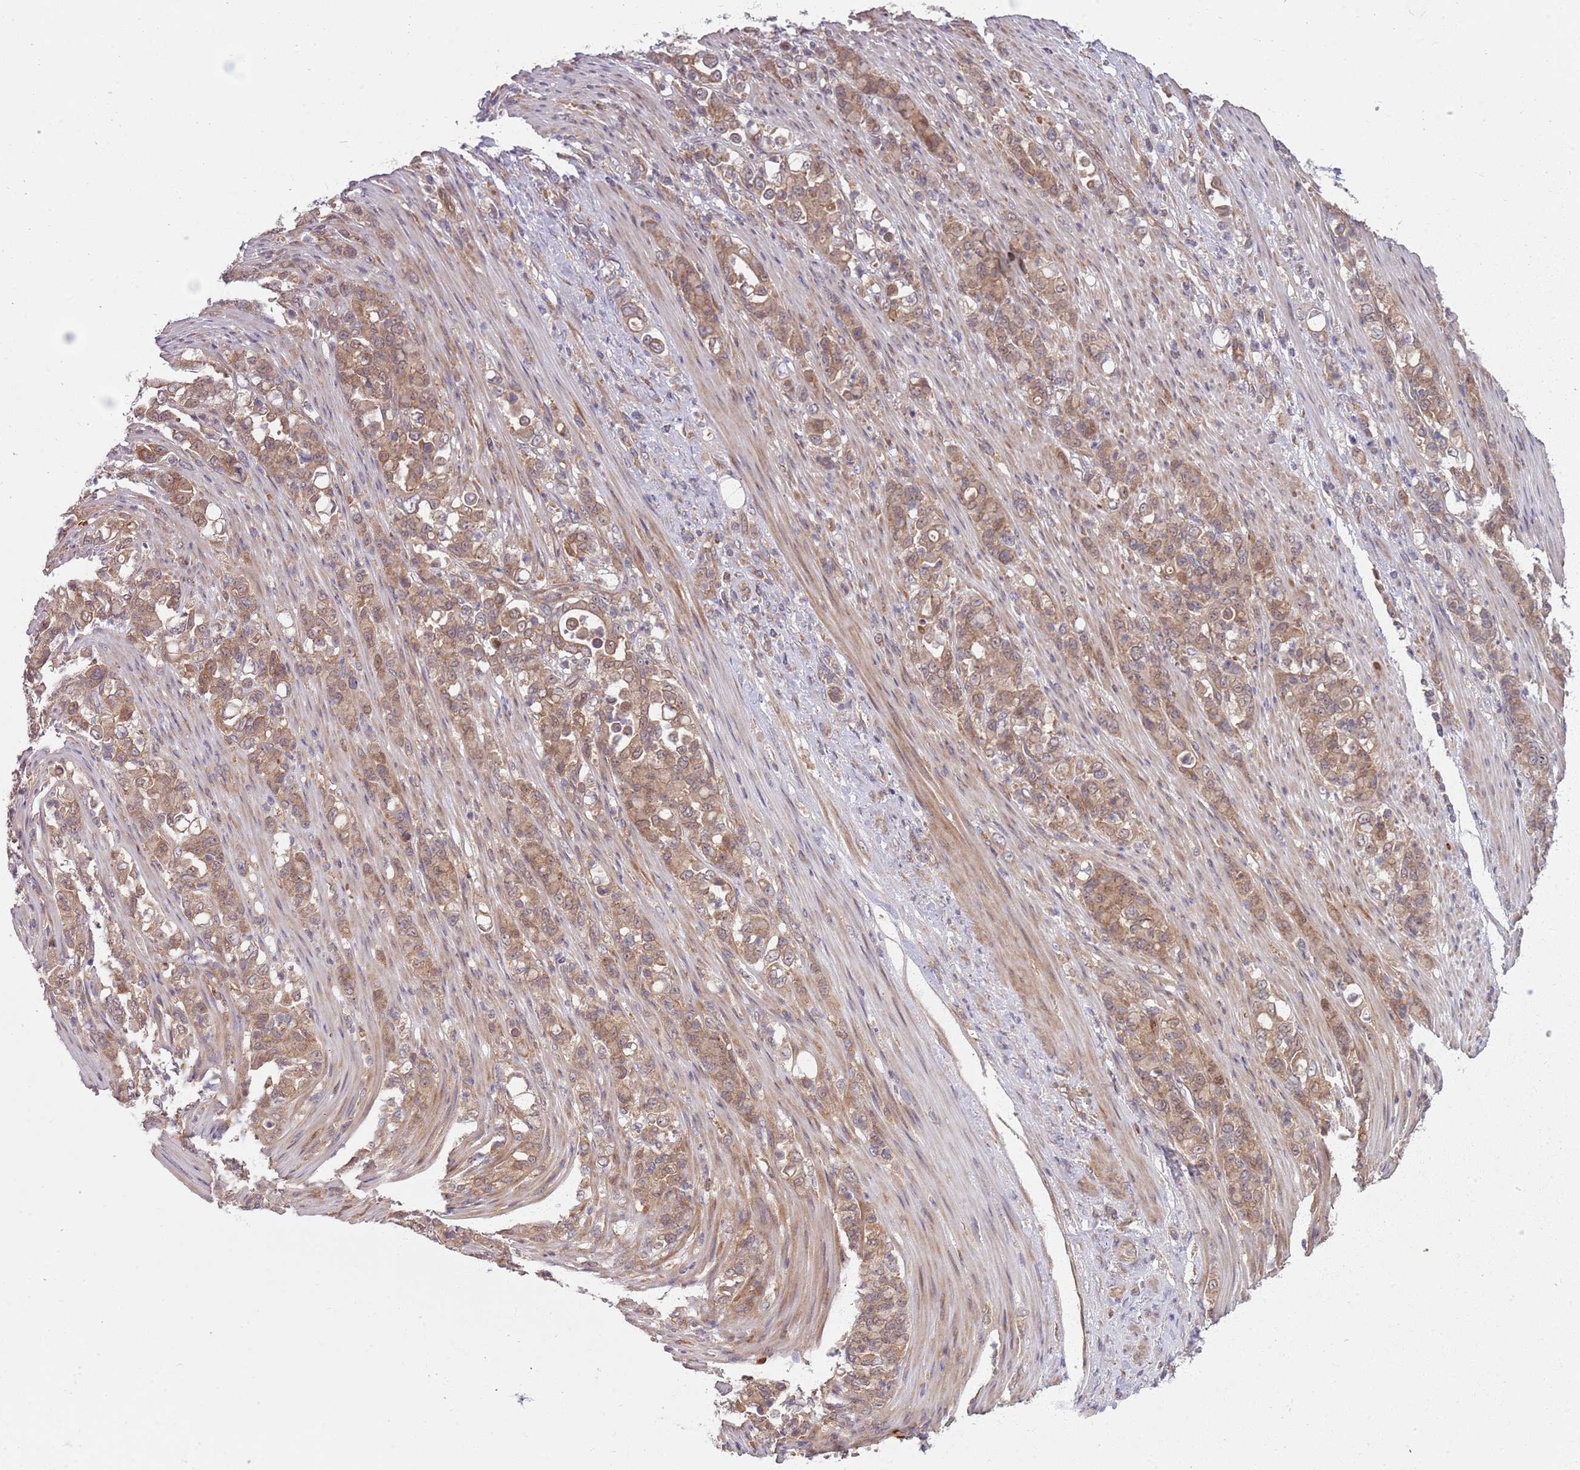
{"staining": {"intensity": "moderate", "quantity": ">75%", "location": "cytoplasmic/membranous,nuclear"}, "tissue": "stomach cancer", "cell_type": "Tumor cells", "image_type": "cancer", "snomed": [{"axis": "morphology", "description": "Normal tissue, NOS"}, {"axis": "morphology", "description": "Adenocarcinoma, NOS"}, {"axis": "topography", "description": "Stomach"}], "caption": "Human stomach adenocarcinoma stained with a protein marker exhibits moderate staining in tumor cells.", "gene": "GGA1", "patient": {"sex": "female", "age": 79}}